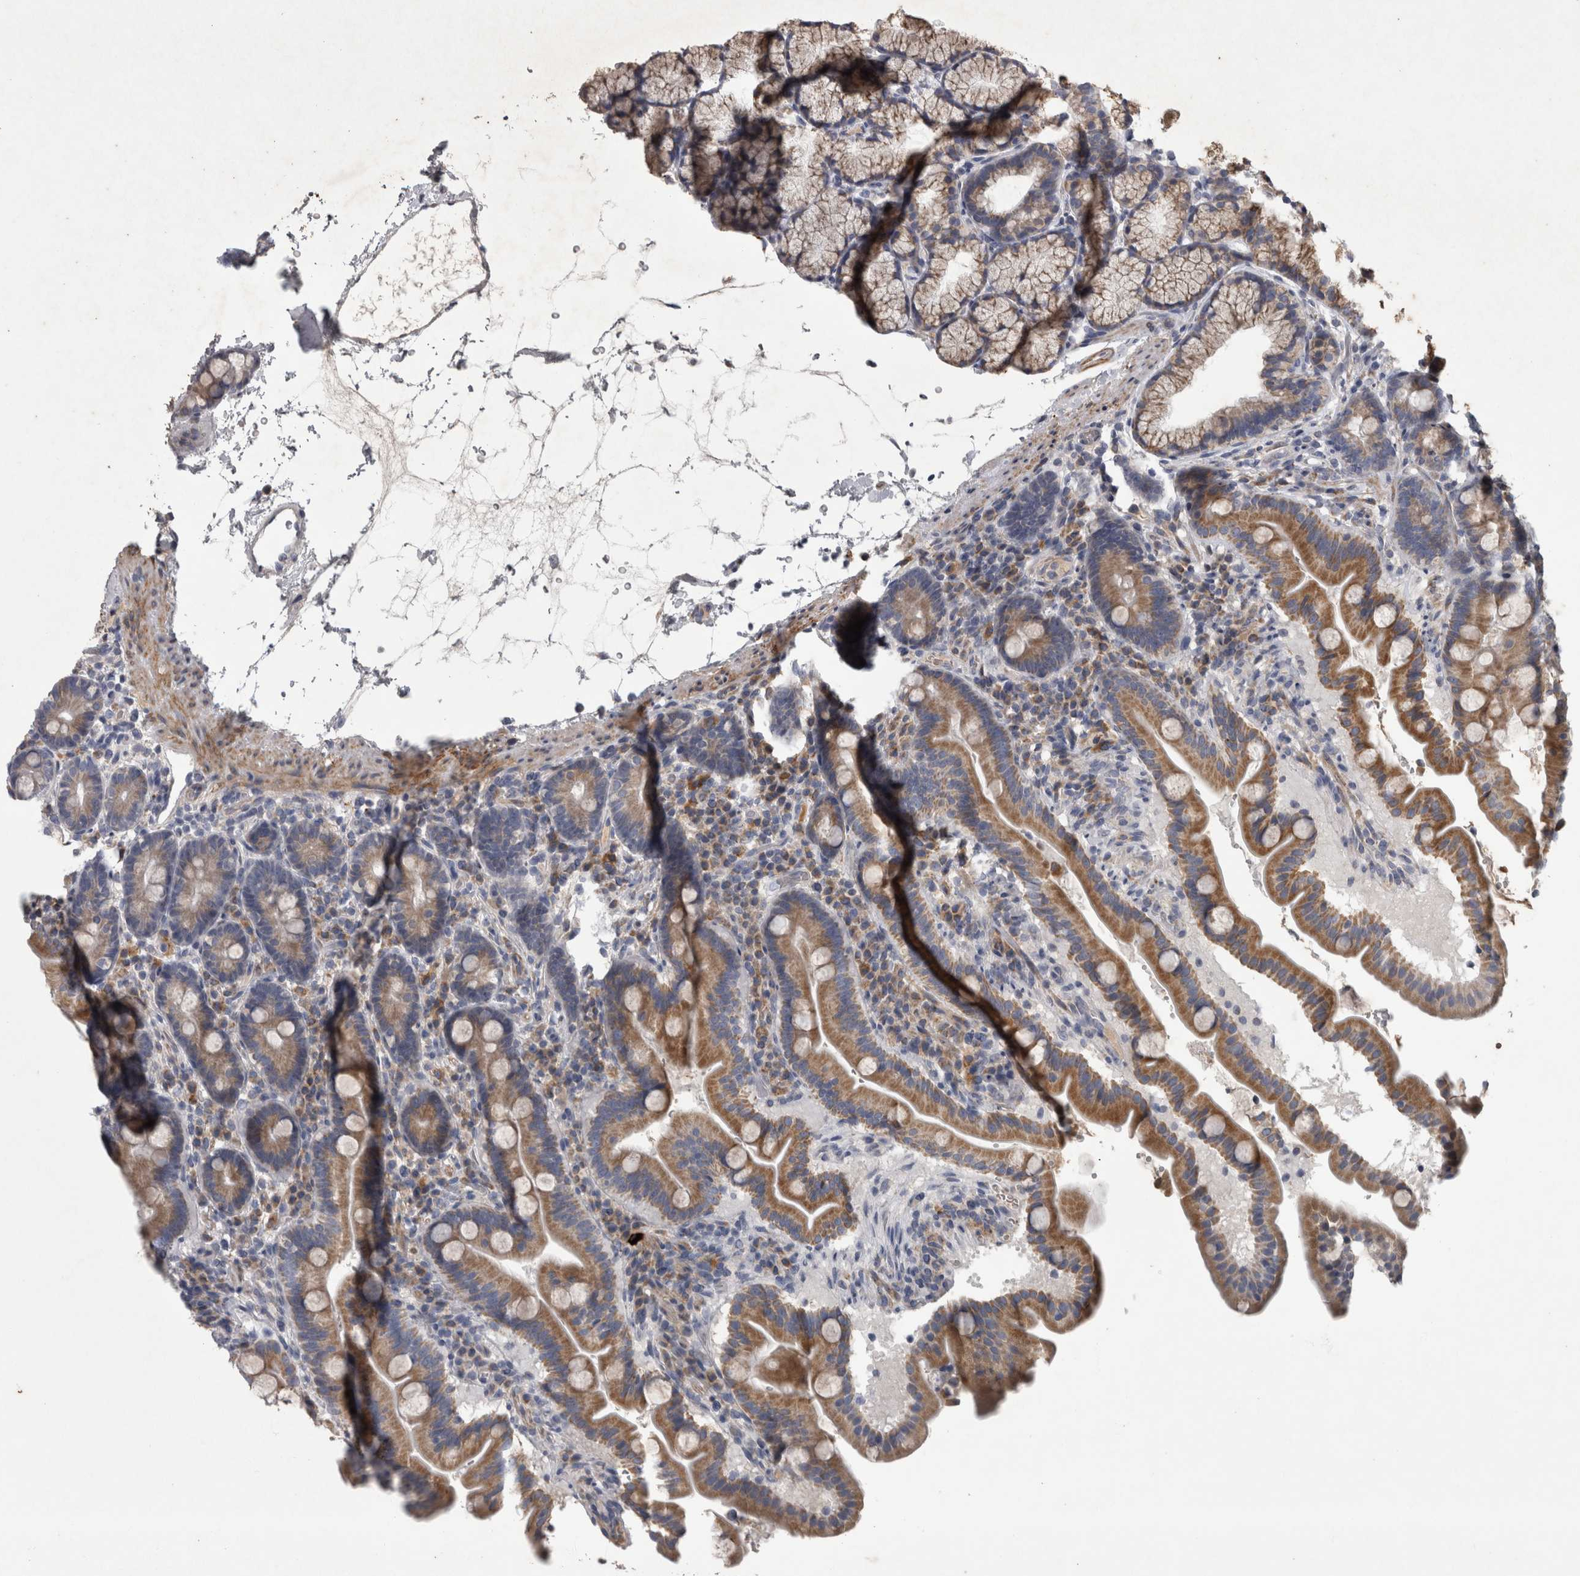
{"staining": {"intensity": "moderate", "quantity": ">75%", "location": "cytoplasmic/membranous"}, "tissue": "duodenum", "cell_type": "Glandular cells", "image_type": "normal", "snomed": [{"axis": "morphology", "description": "Normal tissue, NOS"}, {"axis": "topography", "description": "Duodenum"}], "caption": "A brown stain shows moderate cytoplasmic/membranous expression of a protein in glandular cells of unremarkable duodenum.", "gene": "DBT", "patient": {"sex": "male", "age": 54}}